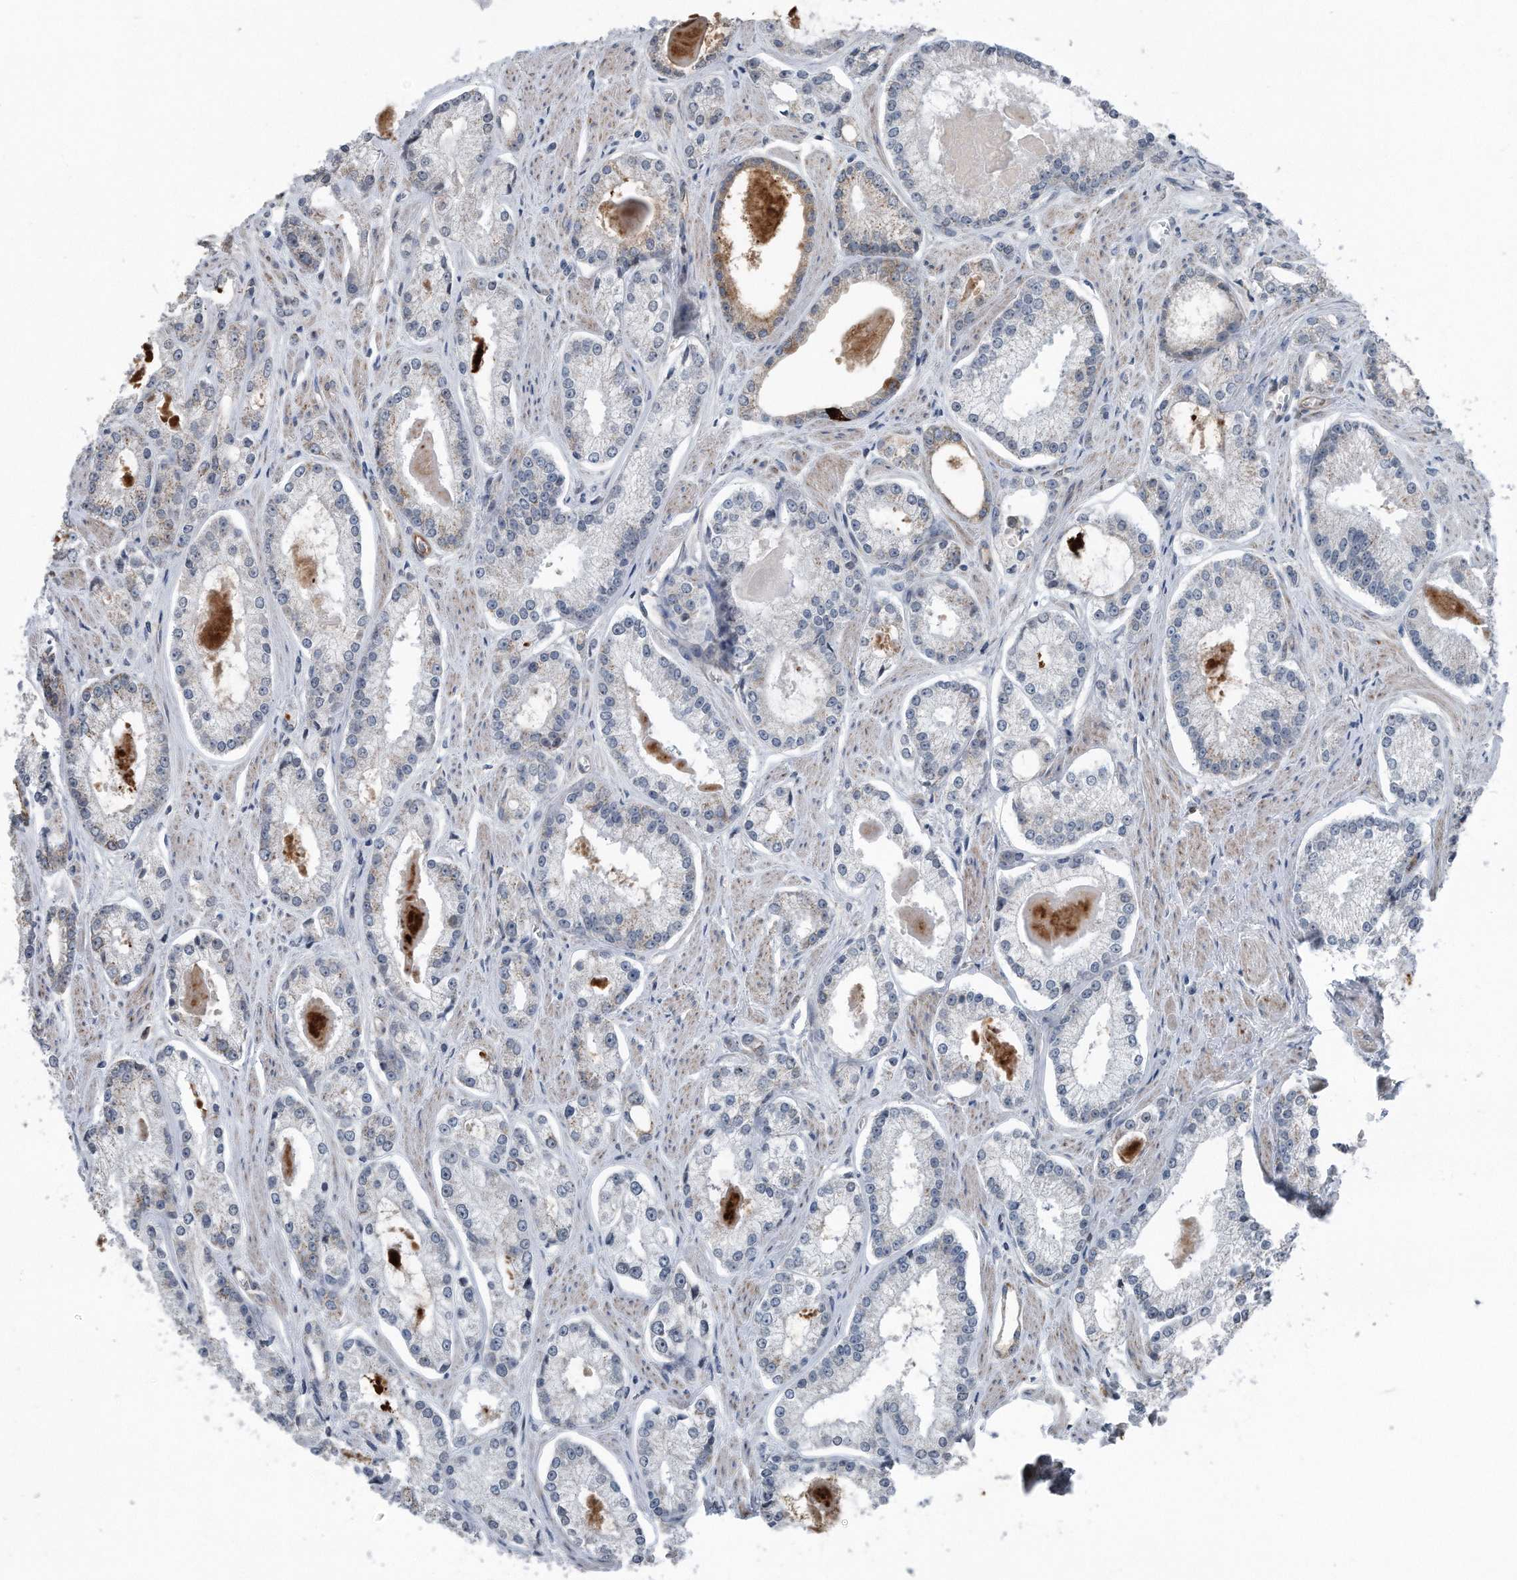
{"staining": {"intensity": "weak", "quantity": "<25%", "location": "cytoplasmic/membranous"}, "tissue": "prostate cancer", "cell_type": "Tumor cells", "image_type": "cancer", "snomed": [{"axis": "morphology", "description": "Adenocarcinoma, Low grade"}, {"axis": "topography", "description": "Prostate"}], "caption": "Human prostate cancer stained for a protein using IHC exhibits no staining in tumor cells.", "gene": "DST", "patient": {"sex": "male", "age": 54}}